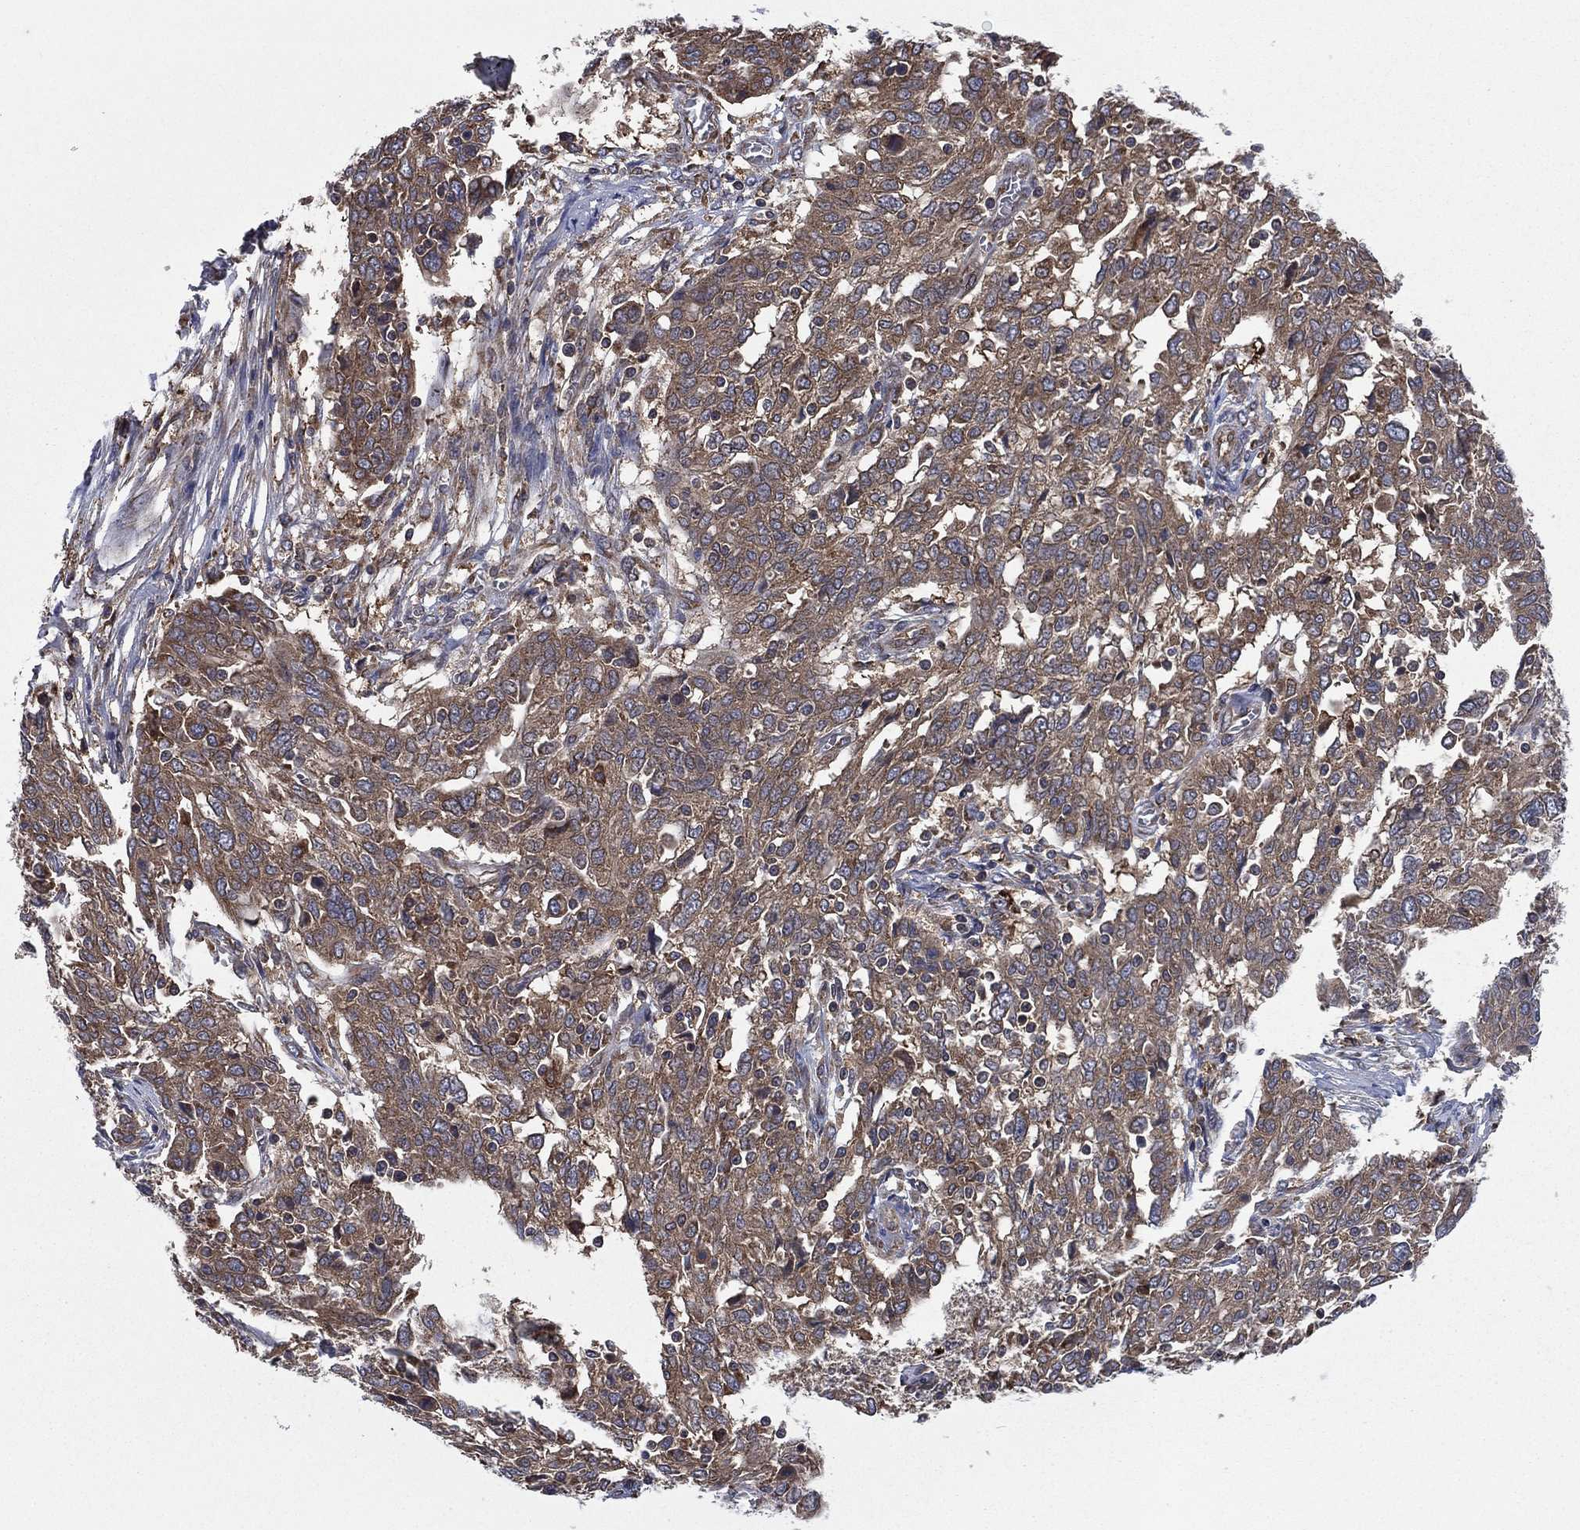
{"staining": {"intensity": "moderate", "quantity": ">75%", "location": "cytoplasmic/membranous"}, "tissue": "ovarian cancer", "cell_type": "Tumor cells", "image_type": "cancer", "snomed": [{"axis": "morphology", "description": "Cystadenocarcinoma, serous, NOS"}, {"axis": "topography", "description": "Ovary"}], "caption": "Moderate cytoplasmic/membranous positivity is seen in approximately >75% of tumor cells in serous cystadenocarcinoma (ovarian).", "gene": "C2orf76", "patient": {"sex": "female", "age": 67}}